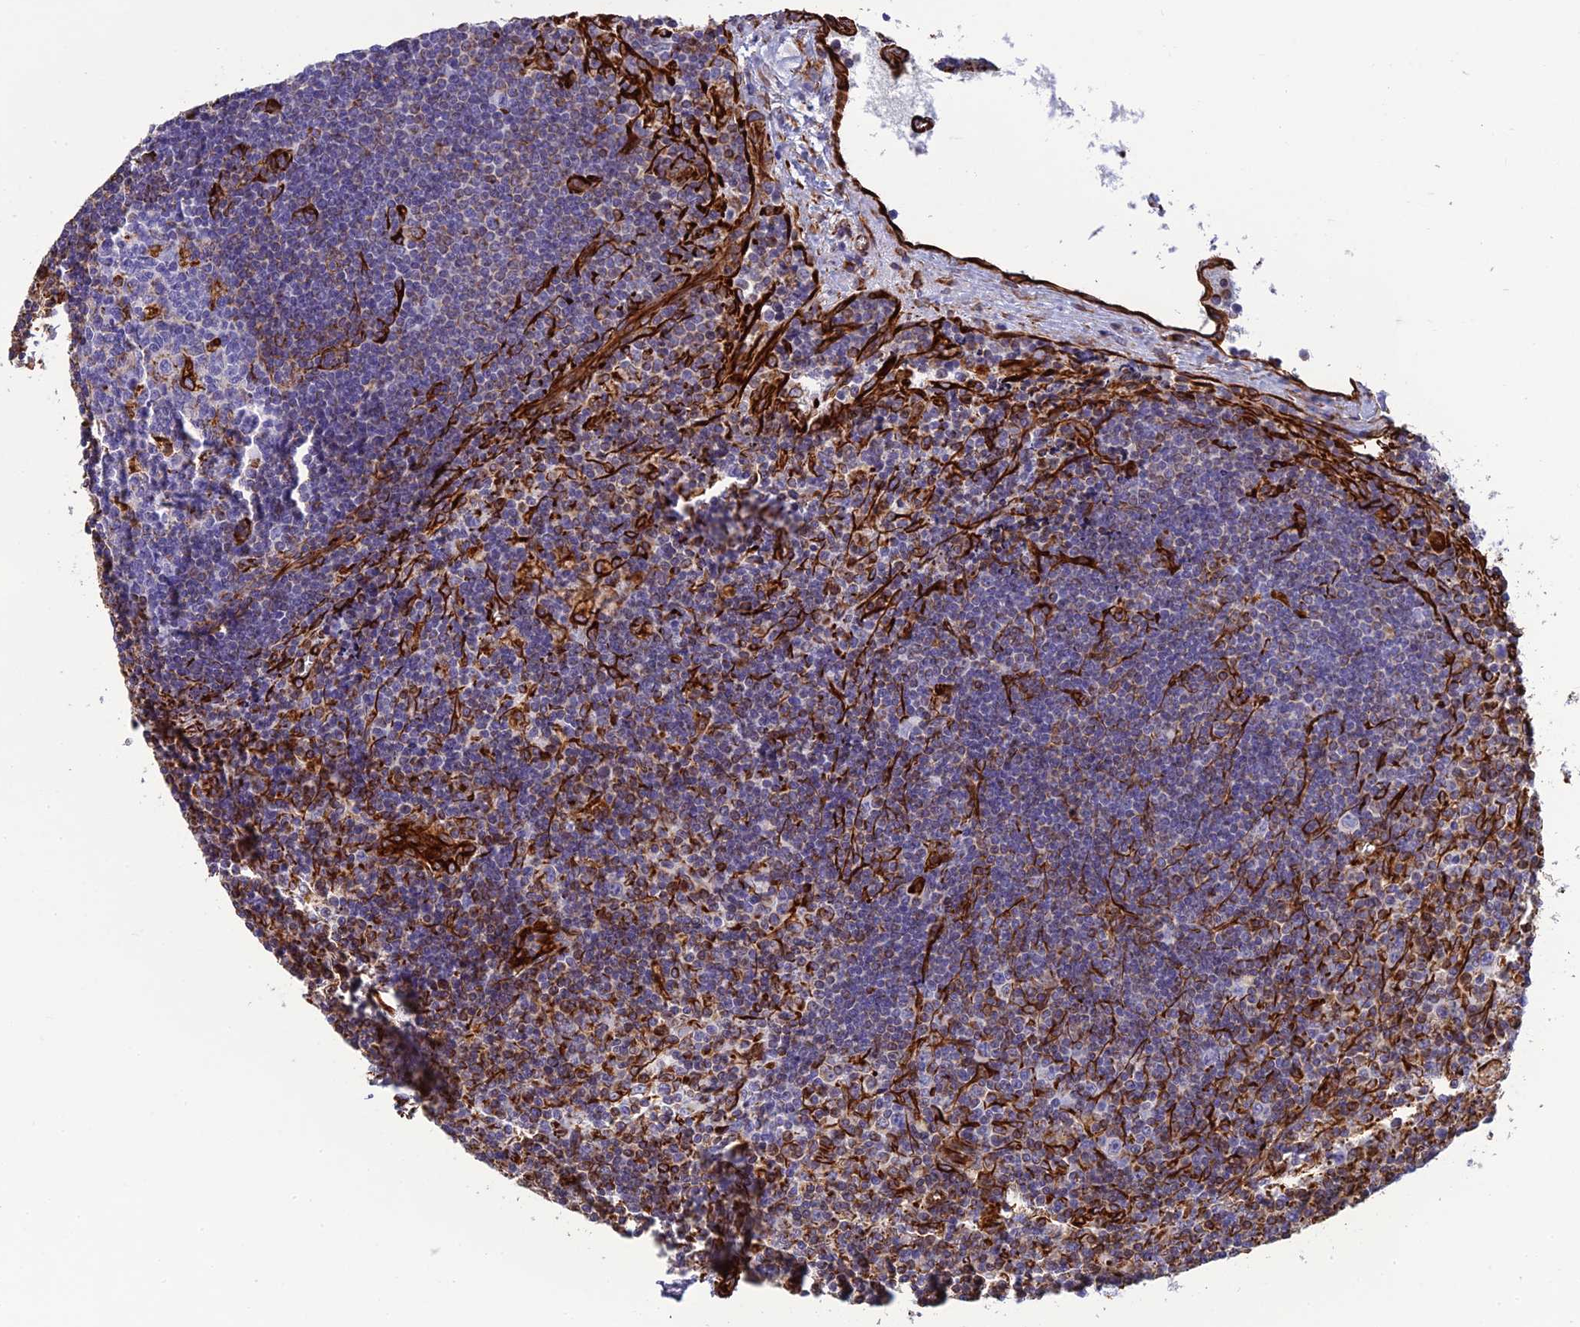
{"staining": {"intensity": "negative", "quantity": "none", "location": "none"}, "tissue": "lymph node", "cell_type": "Germinal center cells", "image_type": "normal", "snomed": [{"axis": "morphology", "description": "Normal tissue, NOS"}, {"axis": "topography", "description": "Lymph node"}], "caption": "Image shows no significant protein expression in germinal center cells of unremarkable lymph node.", "gene": "FBXL20", "patient": {"sex": "male", "age": 58}}